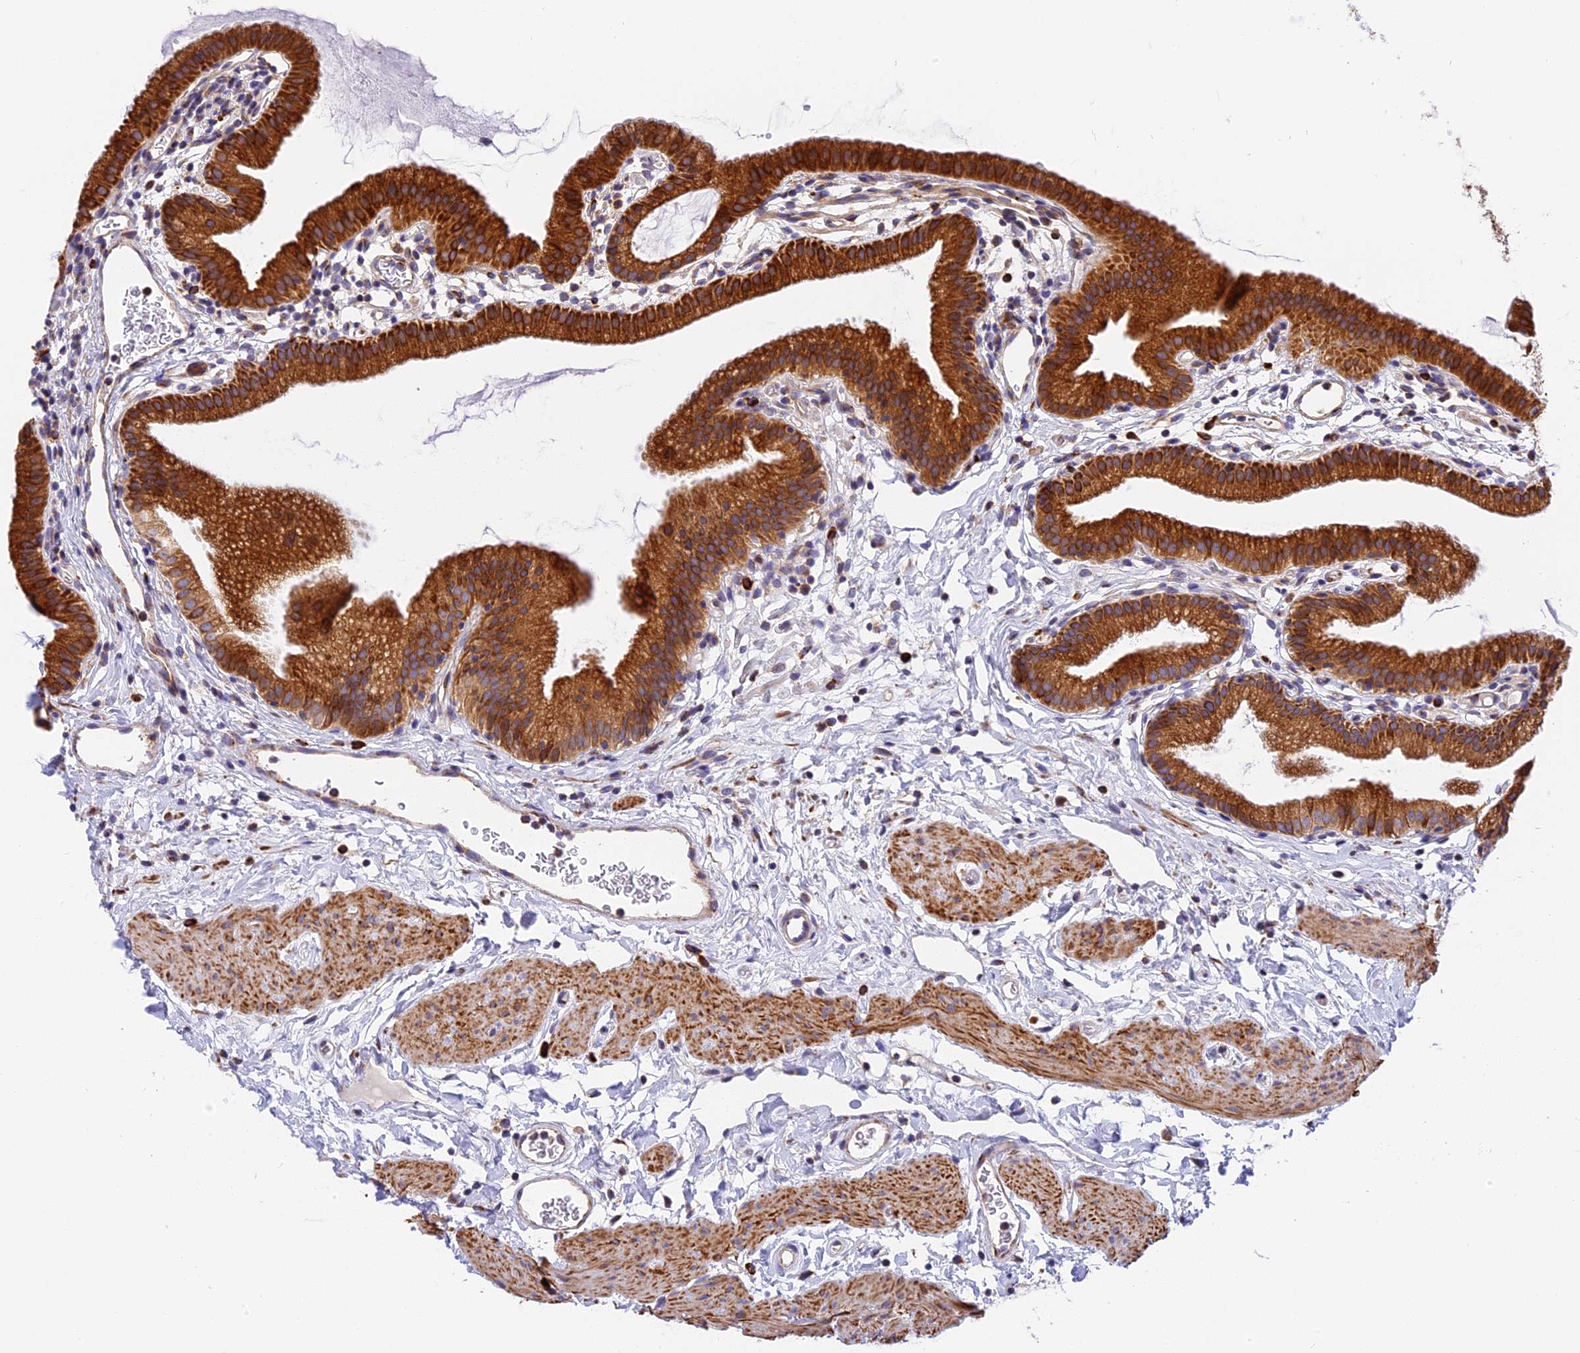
{"staining": {"intensity": "strong", "quantity": ">75%", "location": "cytoplasmic/membranous"}, "tissue": "gallbladder", "cell_type": "Glandular cells", "image_type": "normal", "snomed": [{"axis": "morphology", "description": "Normal tissue, NOS"}, {"axis": "topography", "description": "Gallbladder"}], "caption": "IHC image of normal gallbladder stained for a protein (brown), which shows high levels of strong cytoplasmic/membranous staining in about >75% of glandular cells.", "gene": "MRAS", "patient": {"sex": "female", "age": 46}}